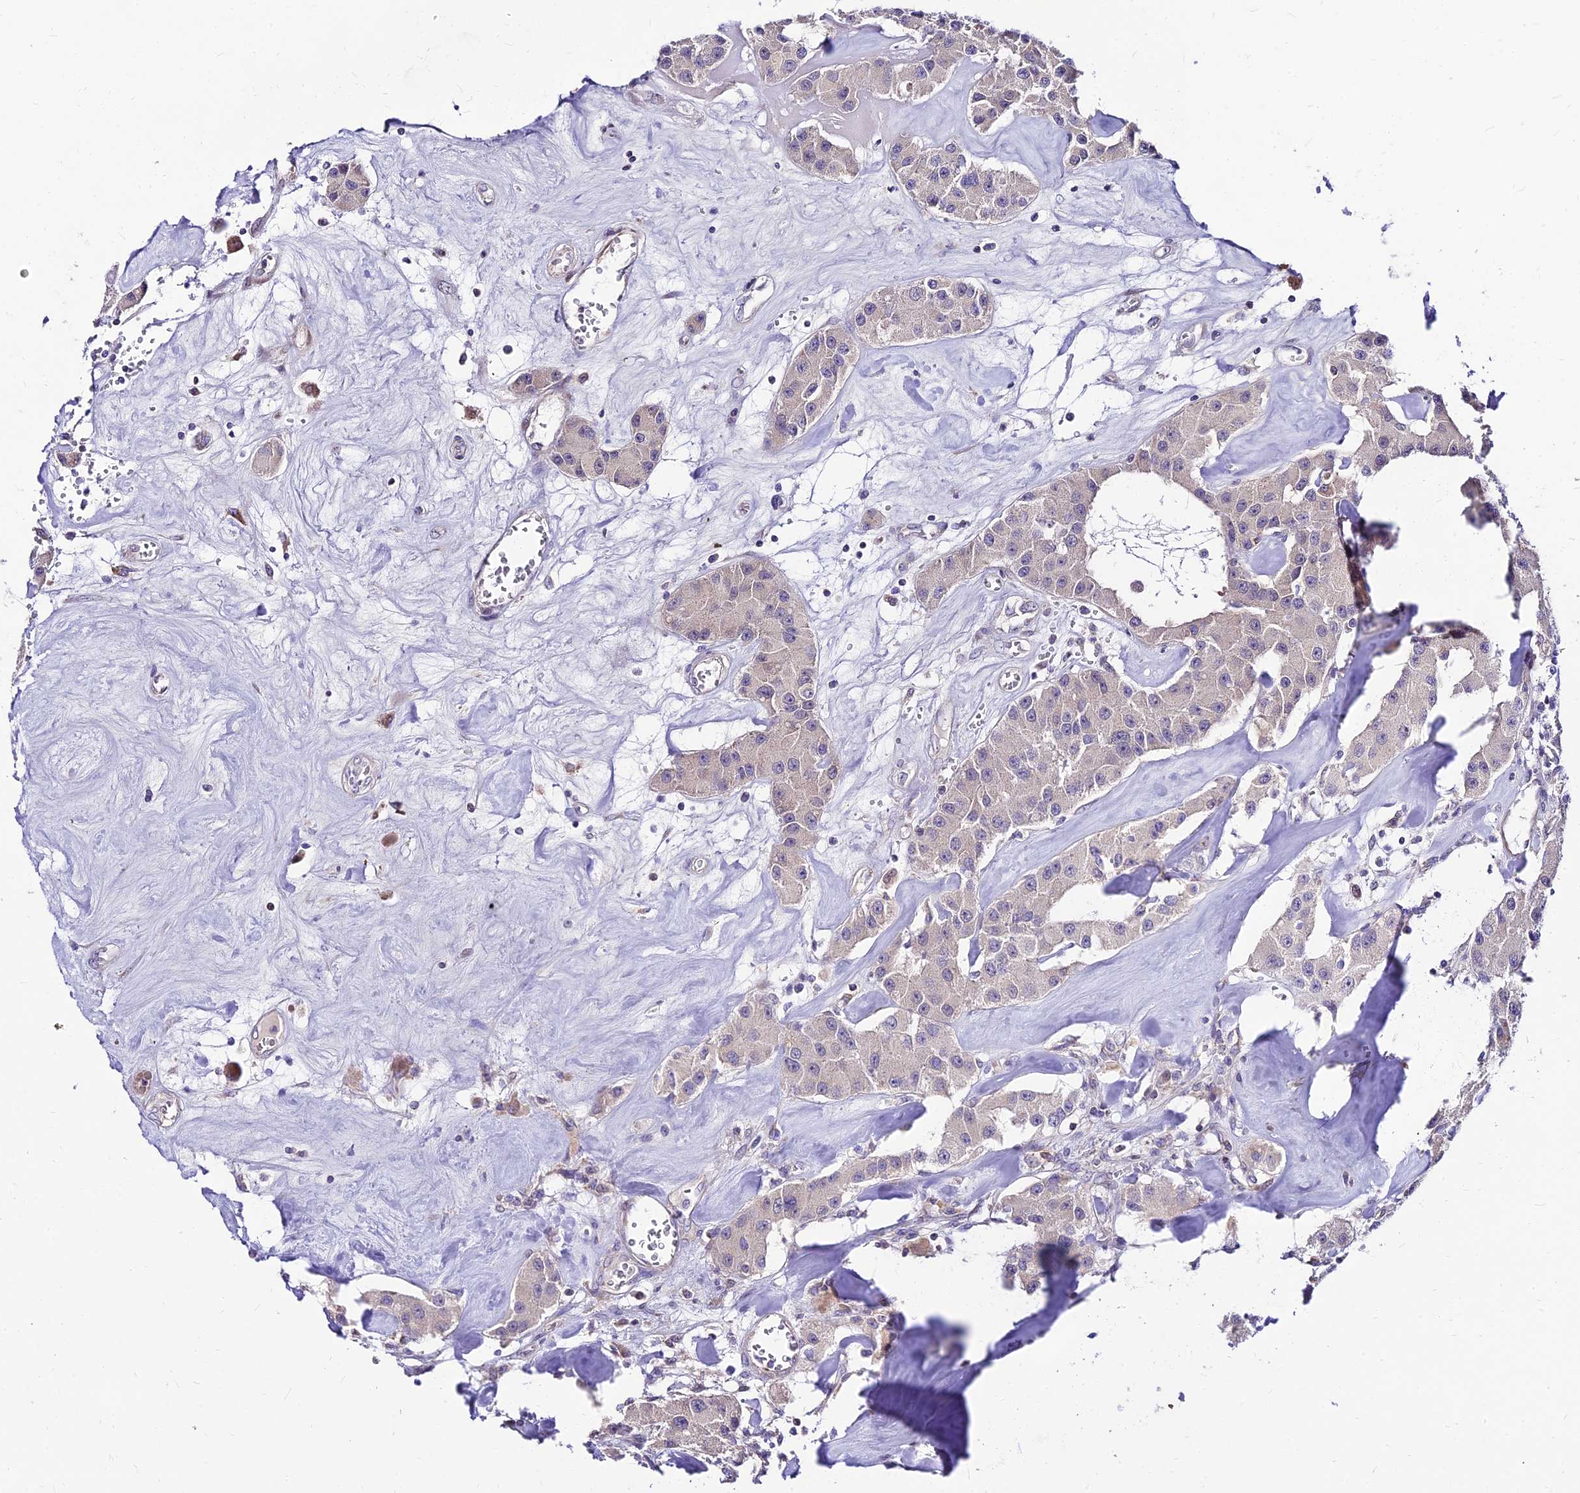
{"staining": {"intensity": "negative", "quantity": "none", "location": "none"}, "tissue": "carcinoid", "cell_type": "Tumor cells", "image_type": "cancer", "snomed": [{"axis": "morphology", "description": "Carcinoid, malignant, NOS"}, {"axis": "topography", "description": "Pancreas"}], "caption": "Protein analysis of carcinoid displays no significant staining in tumor cells.", "gene": "C6orf132", "patient": {"sex": "male", "age": 41}}